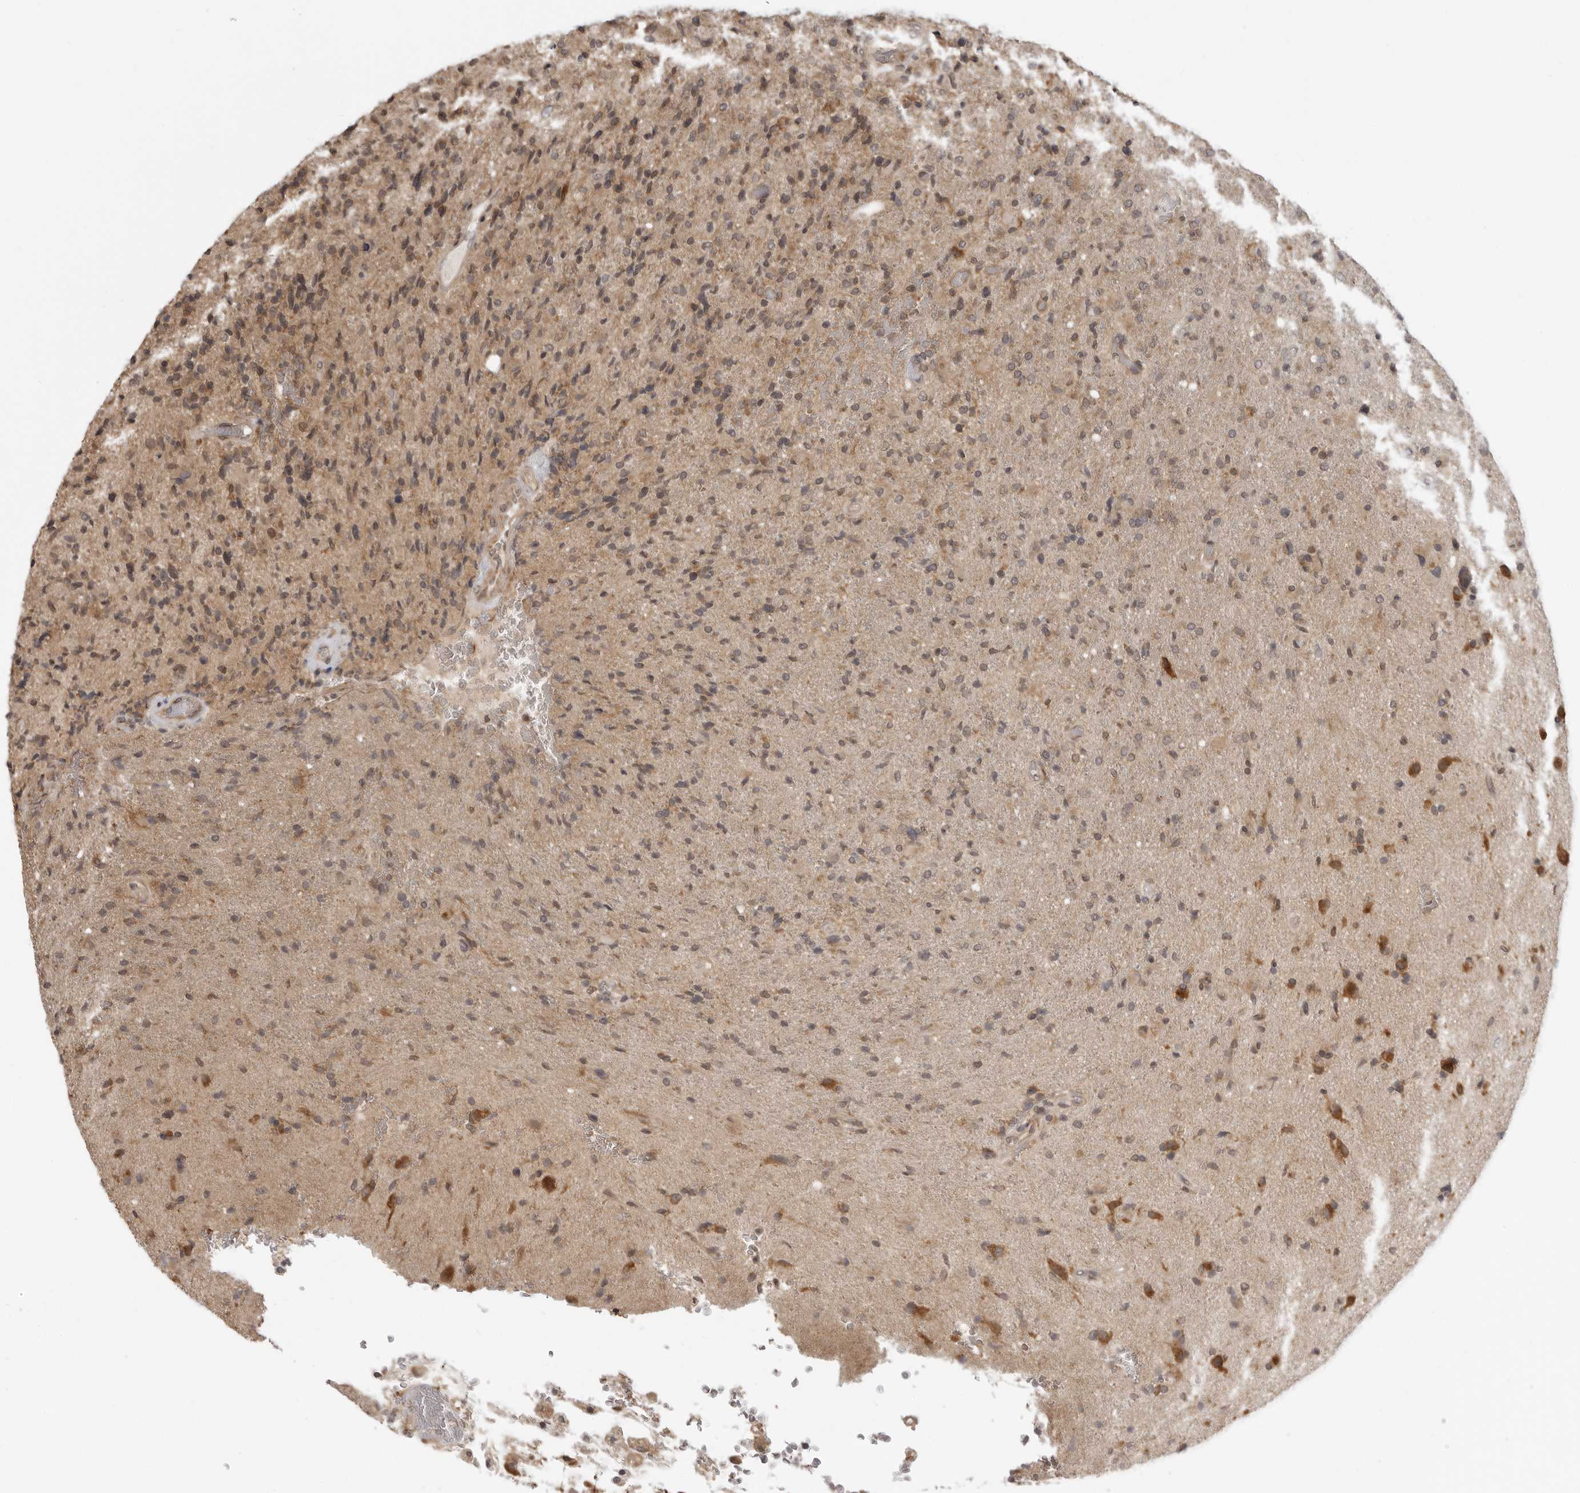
{"staining": {"intensity": "moderate", "quantity": "<25%", "location": "cytoplasmic/membranous"}, "tissue": "glioma", "cell_type": "Tumor cells", "image_type": "cancer", "snomed": [{"axis": "morphology", "description": "Glioma, malignant, High grade"}, {"axis": "topography", "description": "Brain"}], "caption": "Immunohistochemical staining of human glioma shows moderate cytoplasmic/membranous protein staining in about <25% of tumor cells. (Brightfield microscopy of DAB IHC at high magnification).", "gene": "PRRC2A", "patient": {"sex": "male", "age": 72}}